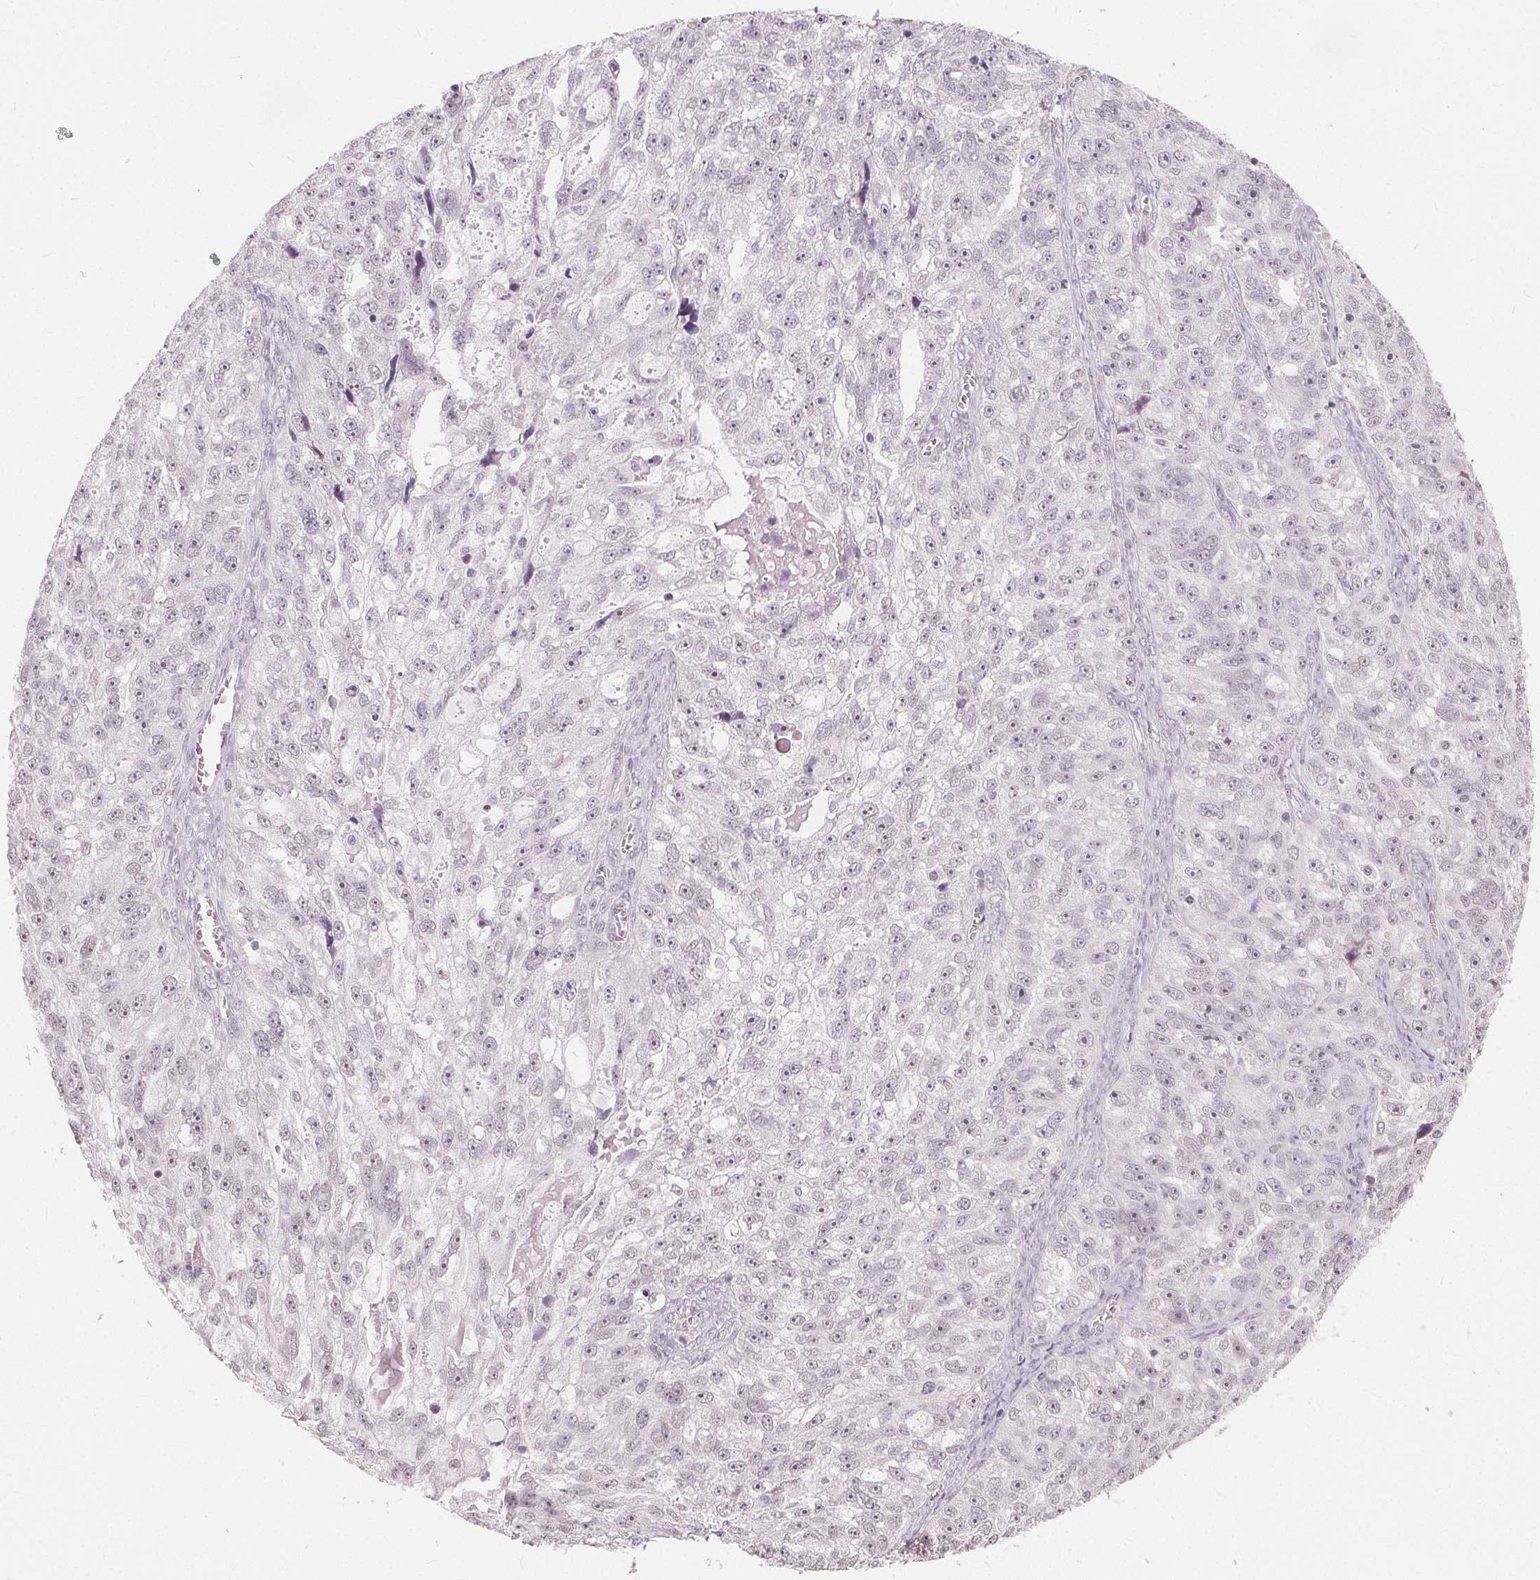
{"staining": {"intensity": "weak", "quantity": "25%-75%", "location": "nuclear"}, "tissue": "ovarian cancer", "cell_type": "Tumor cells", "image_type": "cancer", "snomed": [{"axis": "morphology", "description": "Cystadenocarcinoma, serous, NOS"}, {"axis": "topography", "description": "Ovary"}], "caption": "Ovarian serous cystadenocarcinoma tissue displays weak nuclear staining in about 25%-75% of tumor cells", "gene": "NUP210L", "patient": {"sex": "female", "age": 51}}